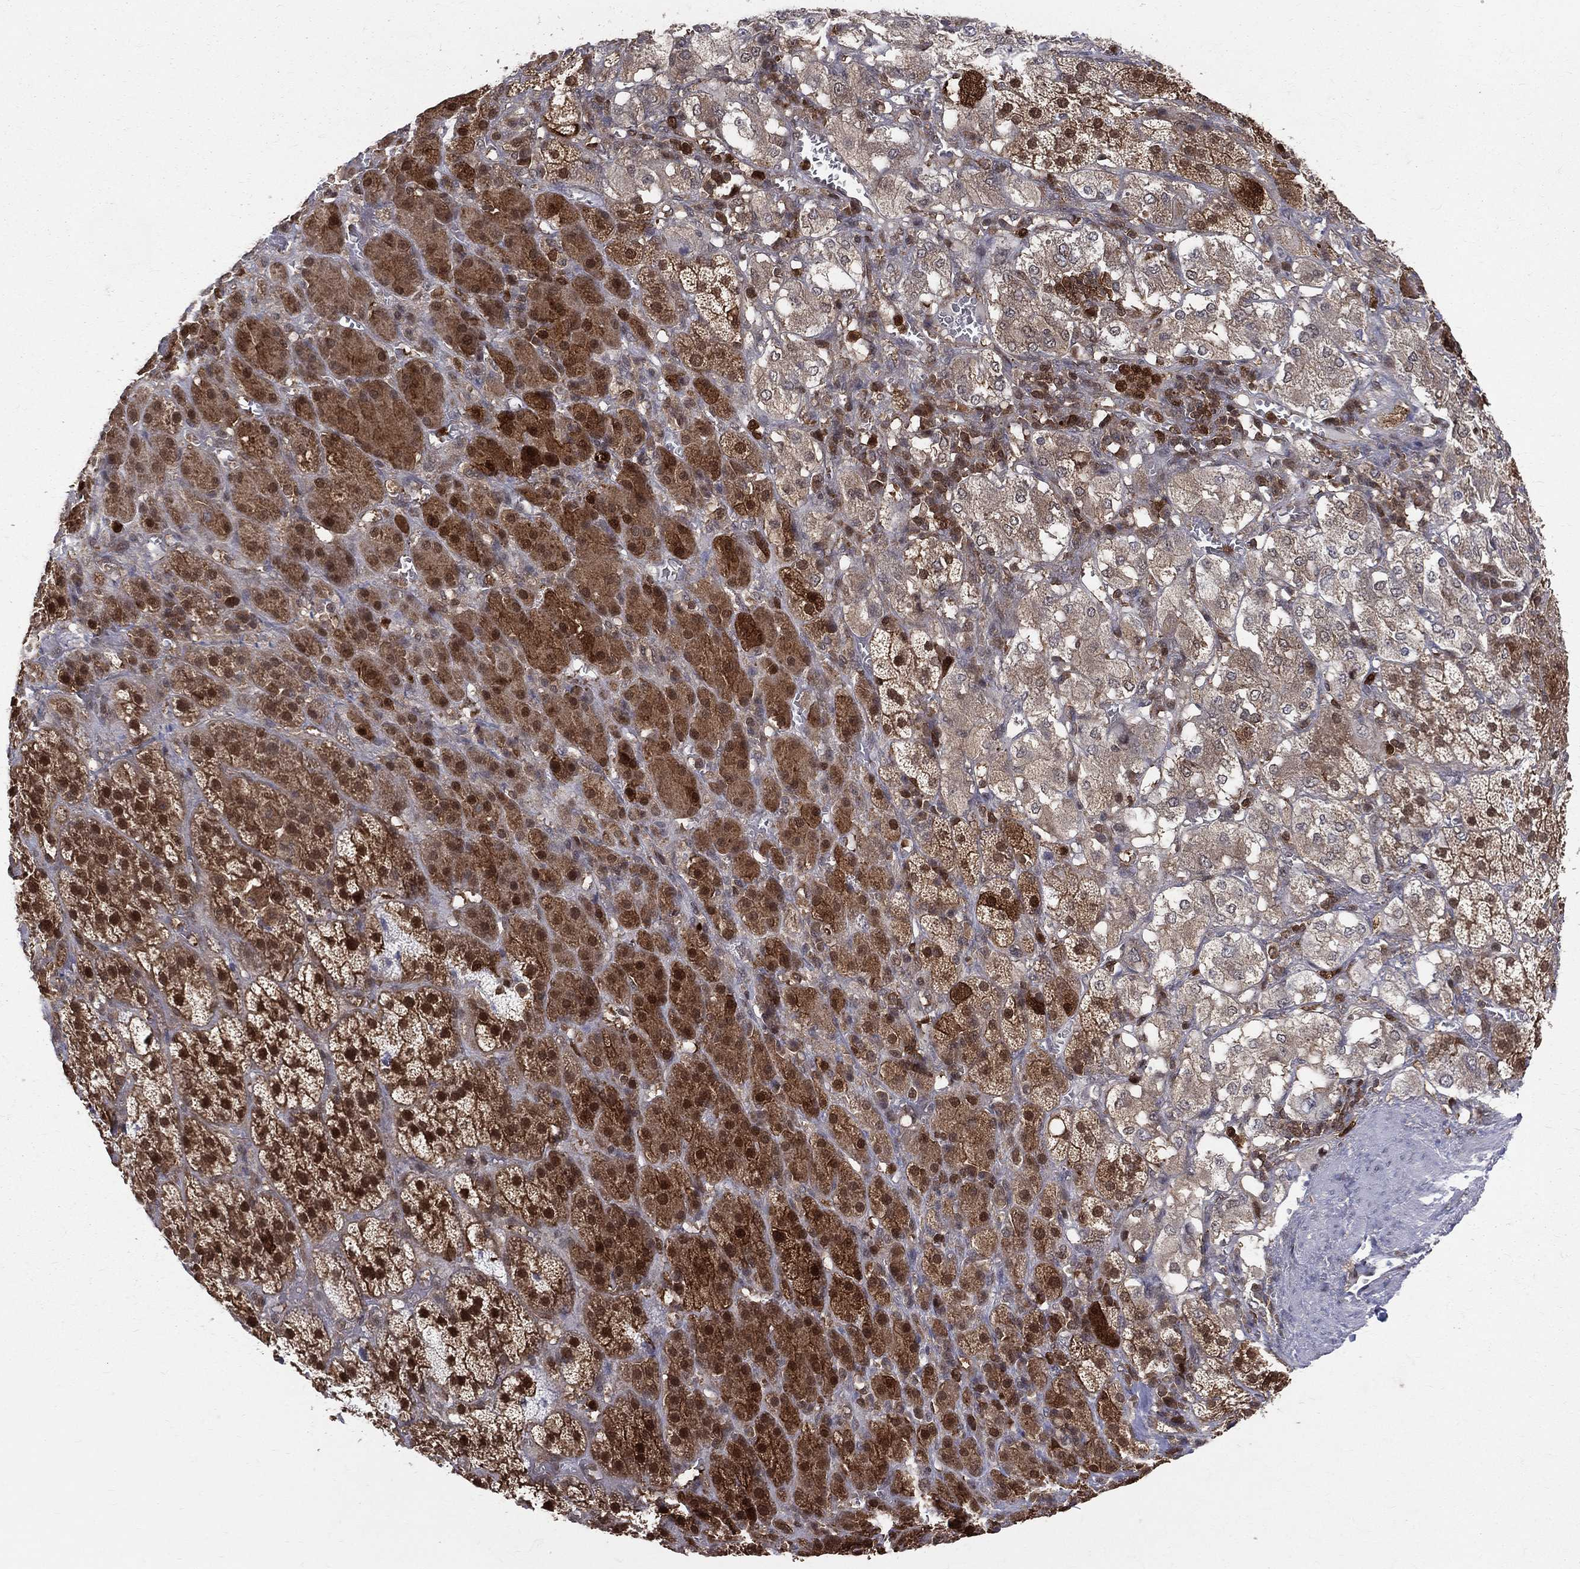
{"staining": {"intensity": "strong", "quantity": "25%-75%", "location": "cytoplasmic/membranous,nuclear"}, "tissue": "adrenal gland", "cell_type": "Glandular cells", "image_type": "normal", "snomed": [{"axis": "morphology", "description": "Normal tissue, NOS"}, {"axis": "topography", "description": "Adrenal gland"}], "caption": "Protein staining of normal adrenal gland shows strong cytoplasmic/membranous,nuclear positivity in approximately 25%-75% of glandular cells.", "gene": "ENO1", "patient": {"sex": "male", "age": 70}}